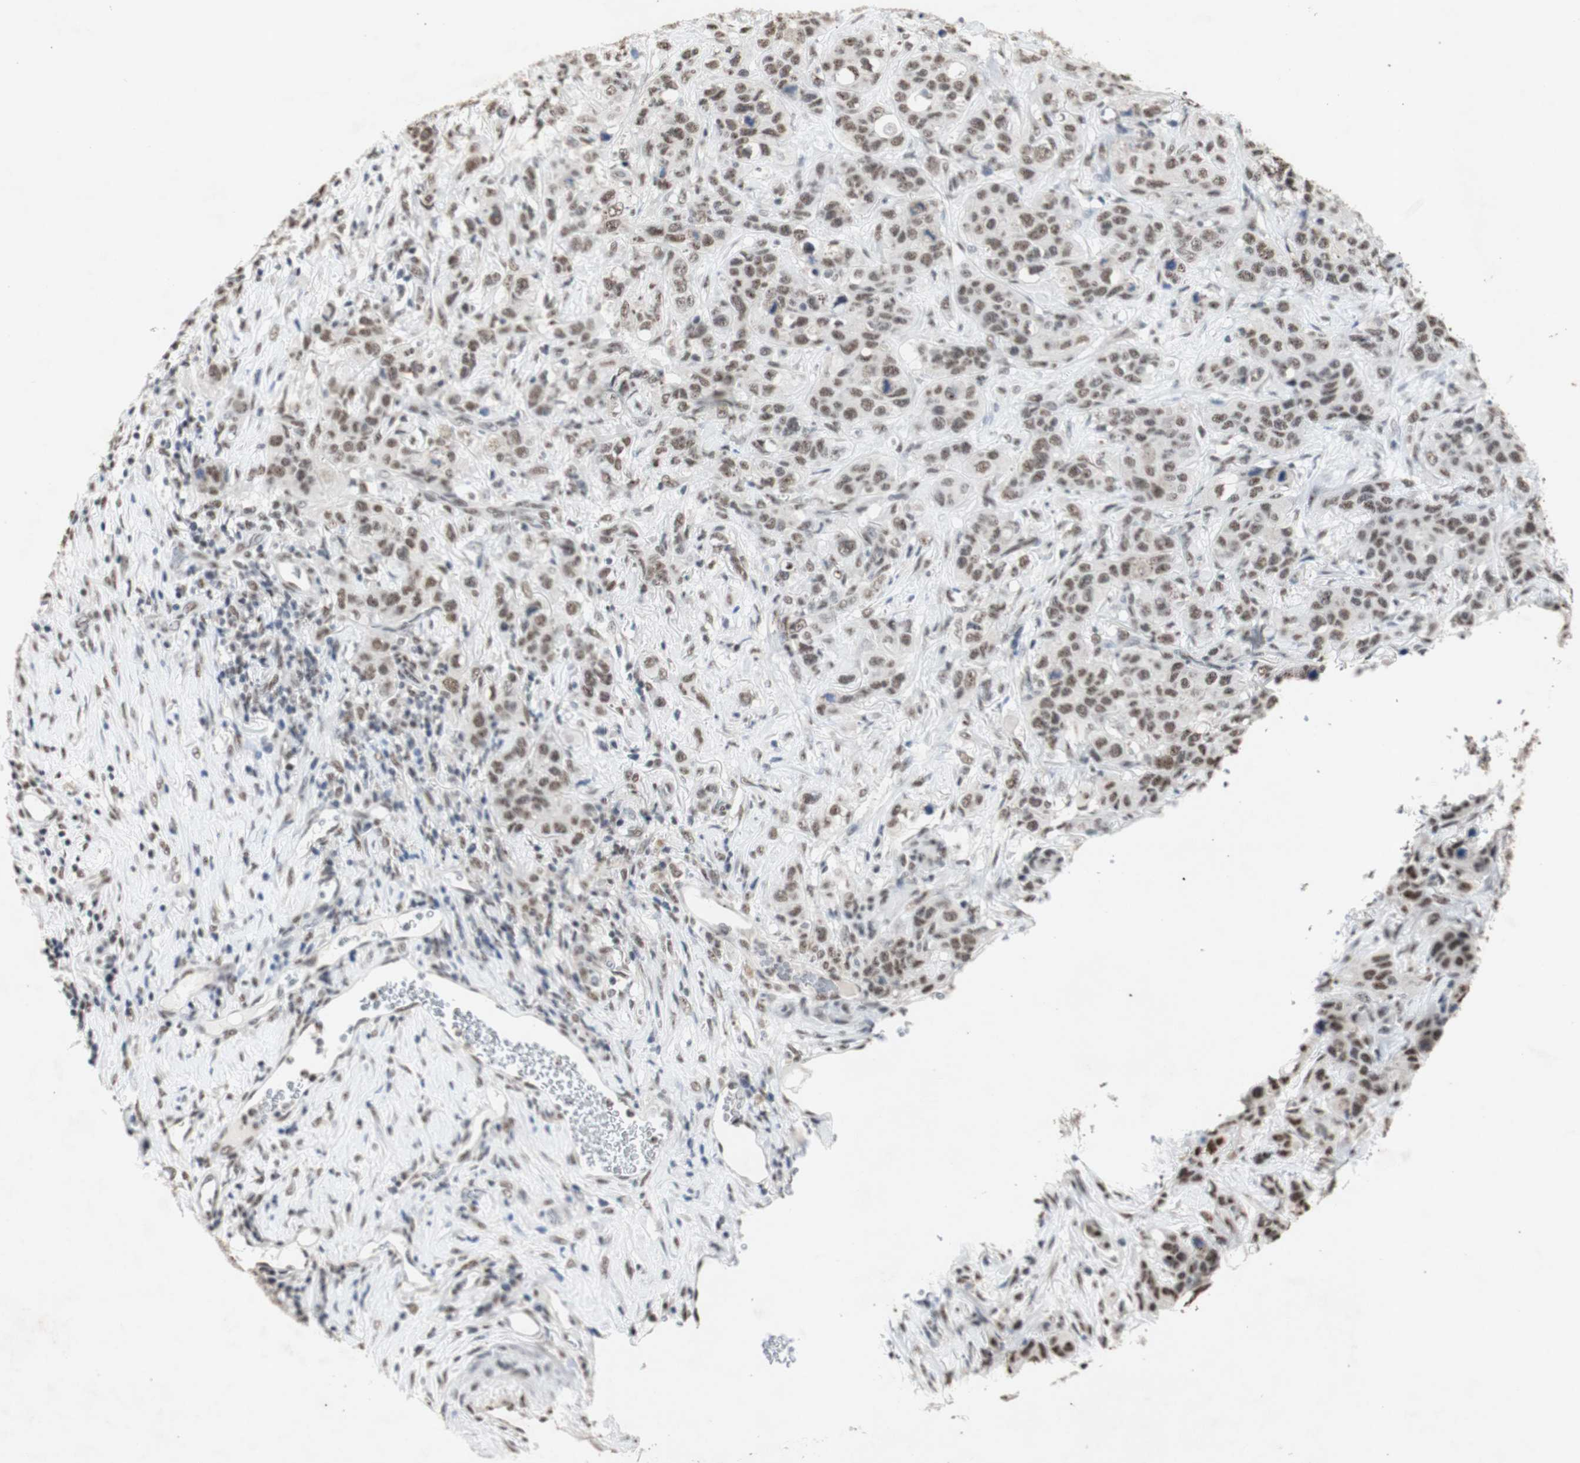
{"staining": {"intensity": "moderate", "quantity": ">75%", "location": "nuclear"}, "tissue": "stomach cancer", "cell_type": "Tumor cells", "image_type": "cancer", "snomed": [{"axis": "morphology", "description": "Adenocarcinoma, NOS"}, {"axis": "topography", "description": "Stomach"}], "caption": "The photomicrograph shows staining of stomach adenocarcinoma, revealing moderate nuclear protein positivity (brown color) within tumor cells.", "gene": "SNRPB", "patient": {"sex": "male", "age": 48}}